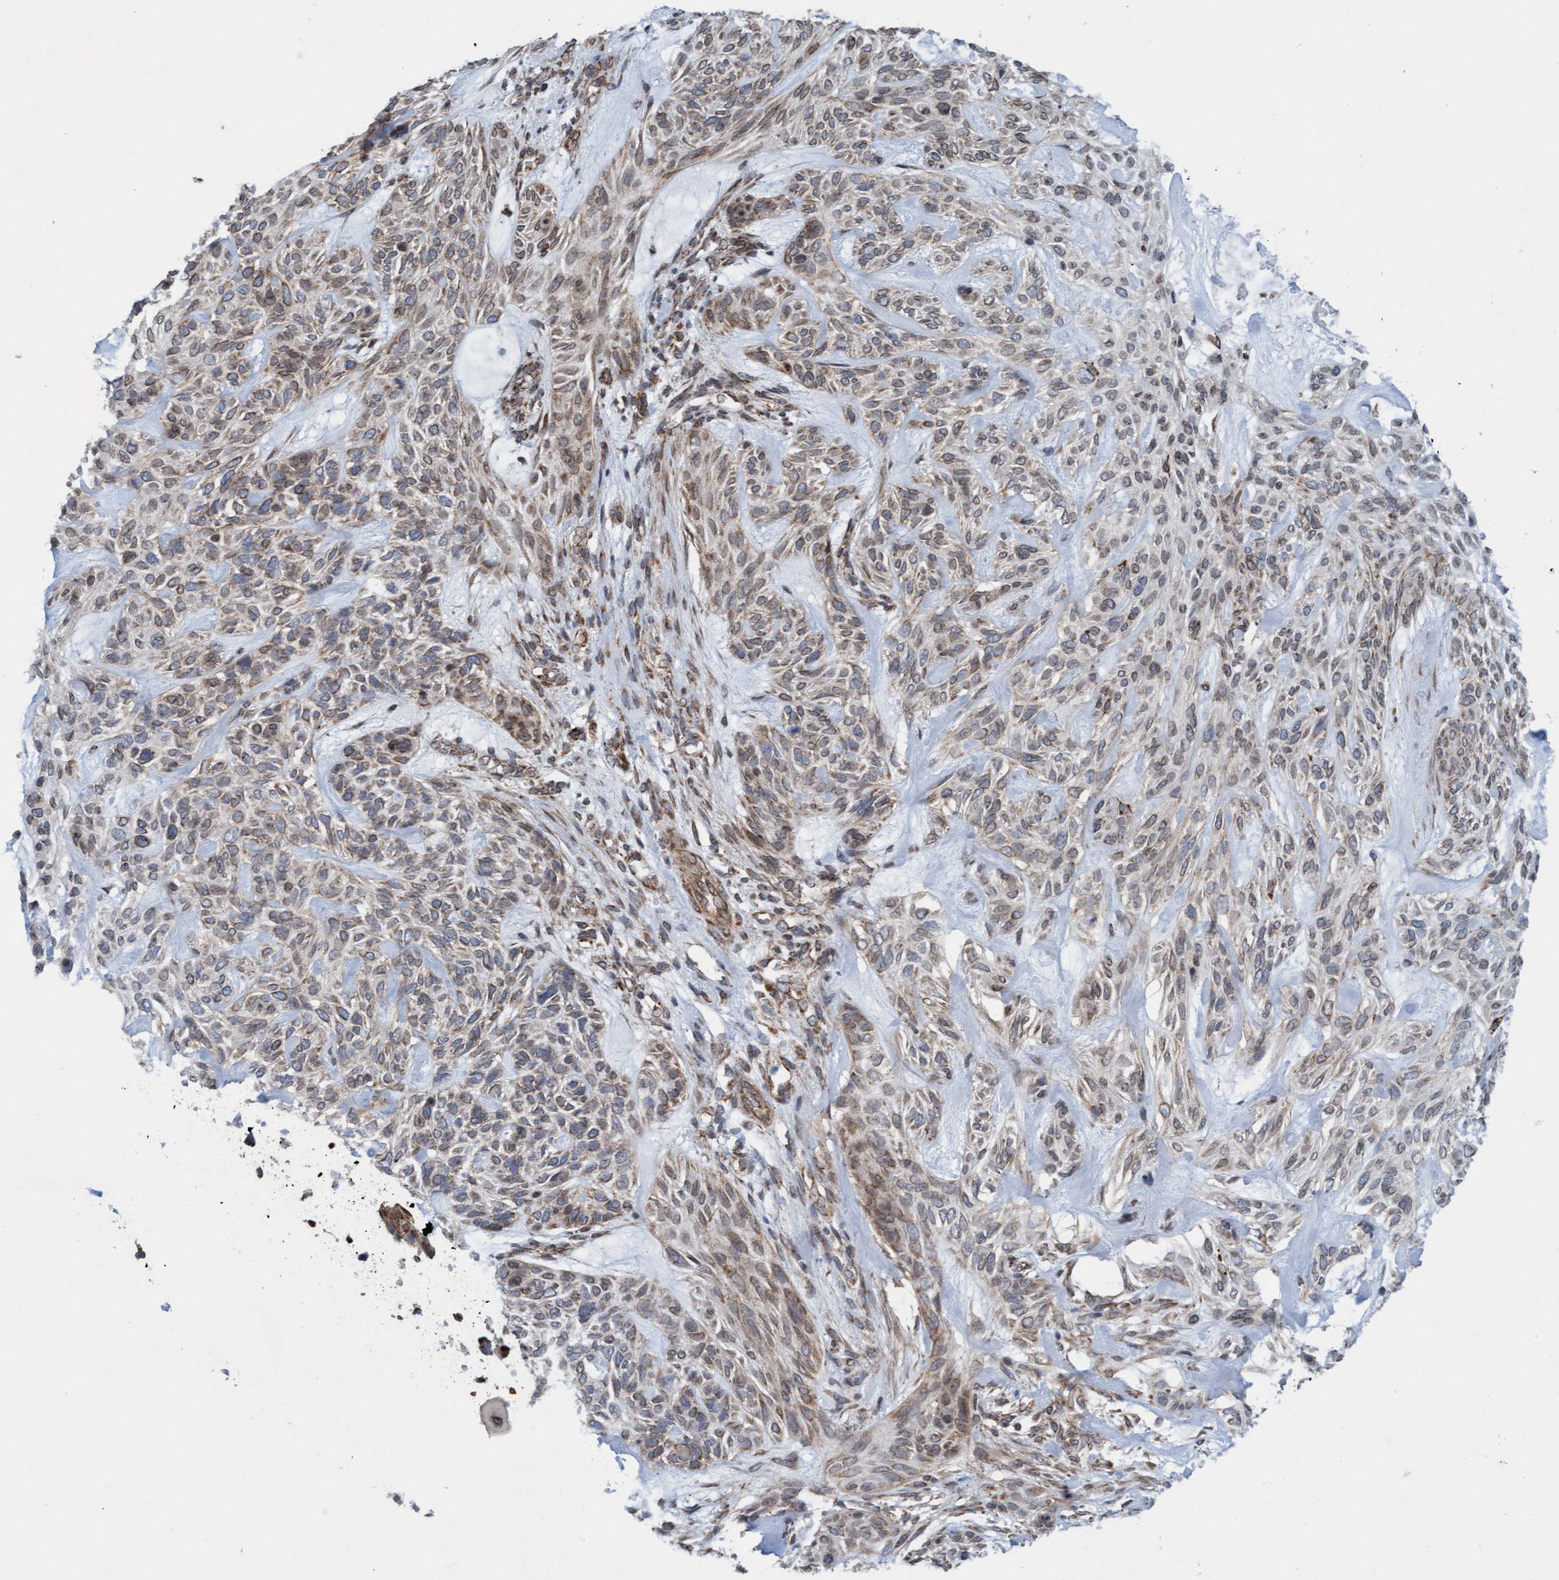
{"staining": {"intensity": "weak", "quantity": "25%-75%", "location": "cytoplasmic/membranous"}, "tissue": "skin cancer", "cell_type": "Tumor cells", "image_type": "cancer", "snomed": [{"axis": "morphology", "description": "Basal cell carcinoma"}, {"axis": "topography", "description": "Skin"}], "caption": "IHC micrograph of basal cell carcinoma (skin) stained for a protein (brown), which displays low levels of weak cytoplasmic/membranous positivity in about 25%-75% of tumor cells.", "gene": "MRPS23", "patient": {"sex": "male", "age": 55}}